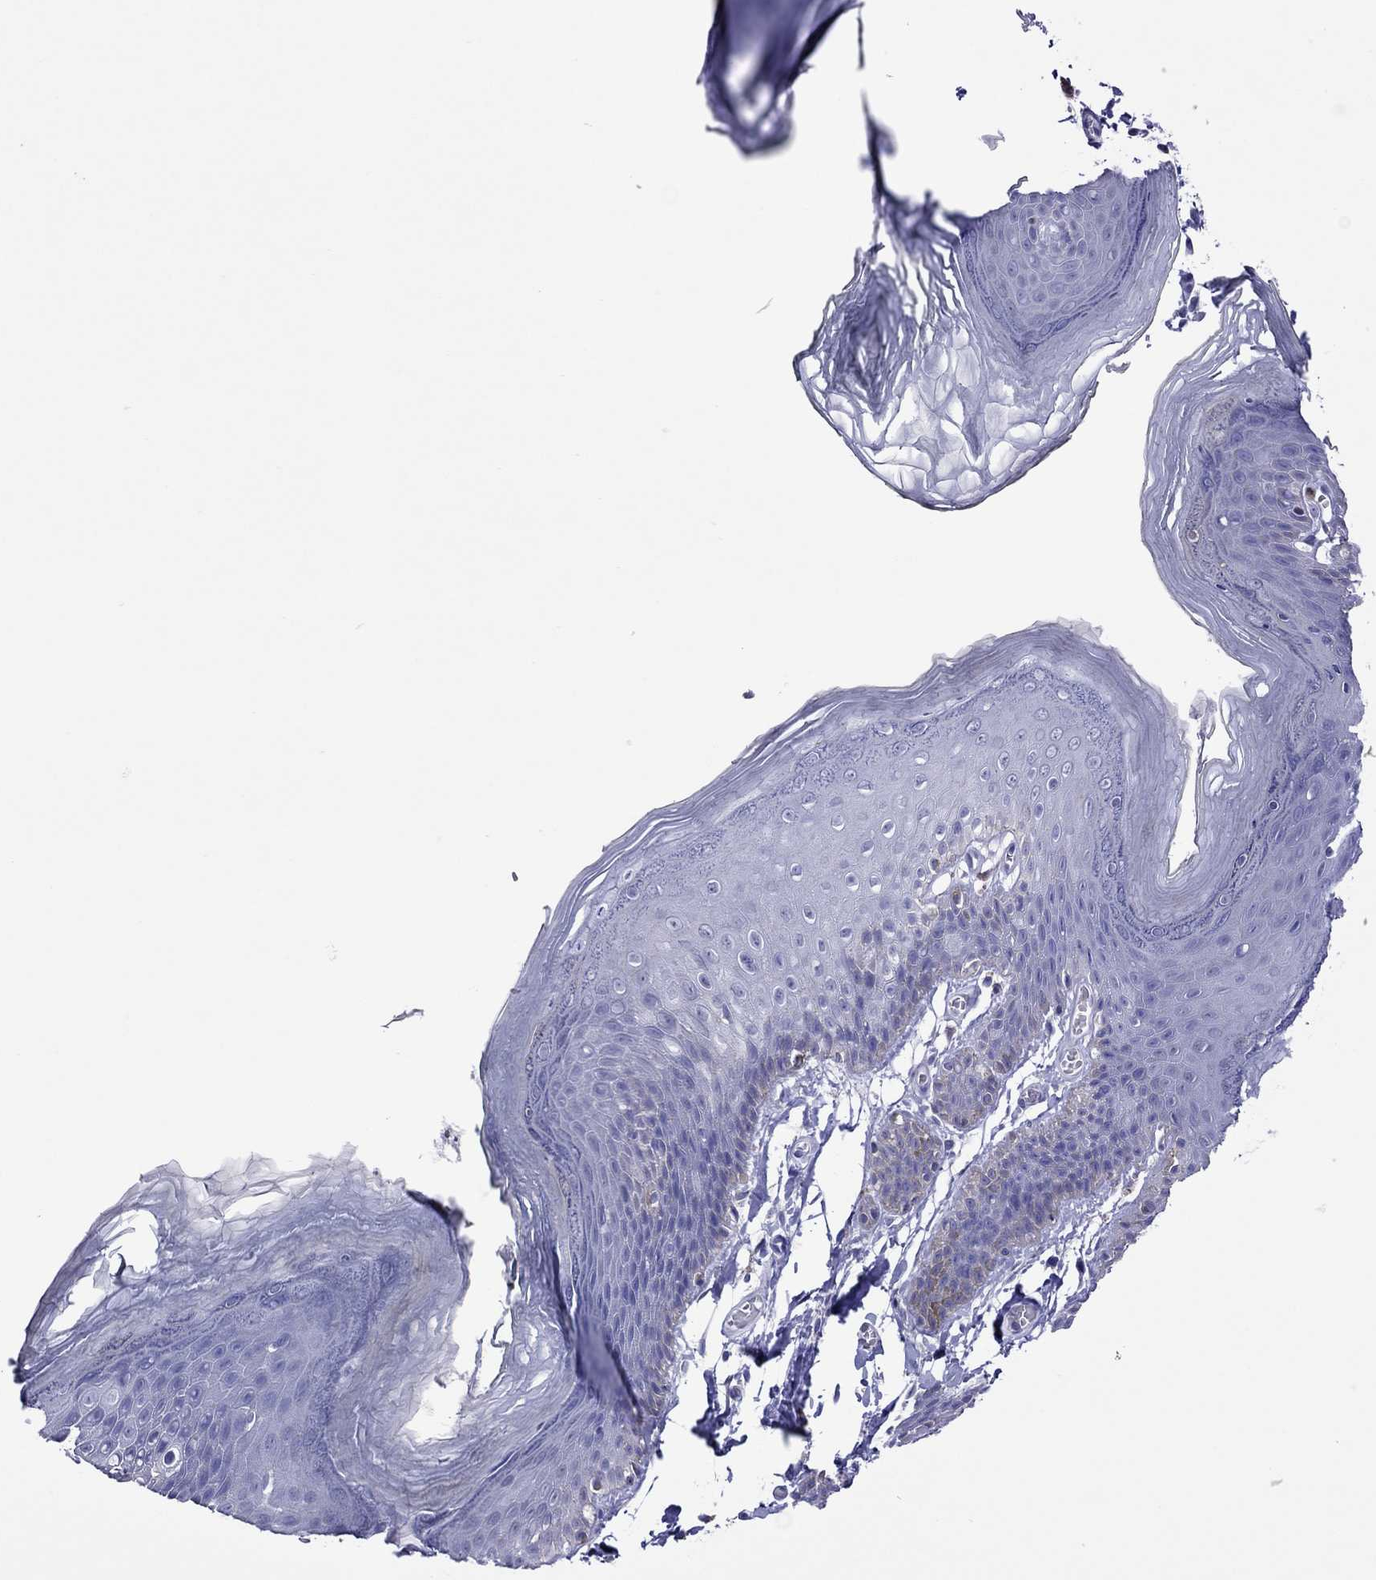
{"staining": {"intensity": "negative", "quantity": "none", "location": "none"}, "tissue": "skin", "cell_type": "Epidermal cells", "image_type": "normal", "snomed": [{"axis": "morphology", "description": "Normal tissue, NOS"}, {"axis": "topography", "description": "Anal"}], "caption": "Immunohistochemical staining of benign skin shows no significant positivity in epidermal cells. (Immunohistochemistry (ihc), brightfield microscopy, high magnification).", "gene": "MPZ", "patient": {"sex": "male", "age": 53}}